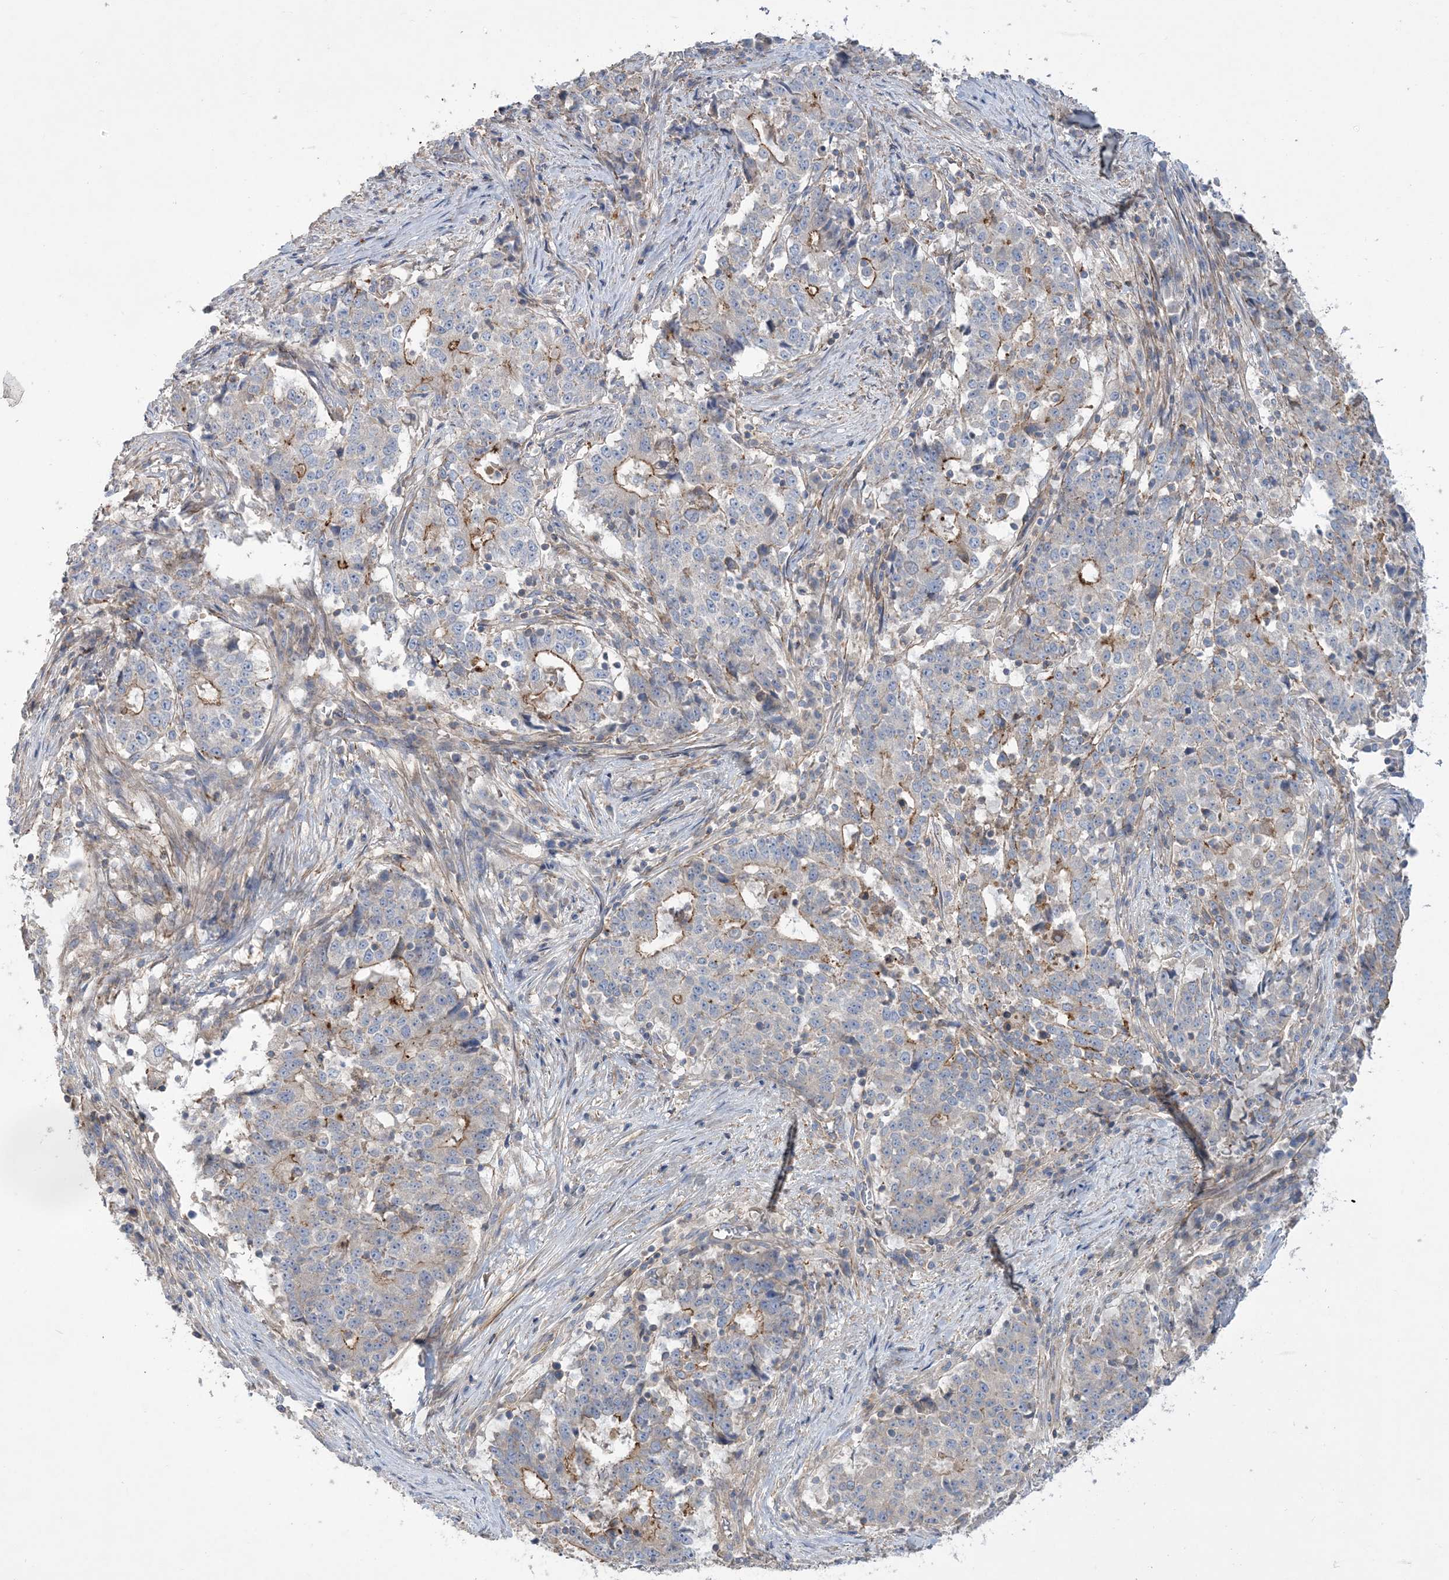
{"staining": {"intensity": "moderate", "quantity": "<25%", "location": "cytoplasmic/membranous"}, "tissue": "stomach cancer", "cell_type": "Tumor cells", "image_type": "cancer", "snomed": [{"axis": "morphology", "description": "Adenocarcinoma, NOS"}, {"axis": "topography", "description": "Stomach"}], "caption": "High-magnification brightfield microscopy of adenocarcinoma (stomach) stained with DAB (brown) and counterstained with hematoxylin (blue). tumor cells exhibit moderate cytoplasmic/membranous expression is identified in approximately<25% of cells. Using DAB (3,3'-diaminobenzidine) (brown) and hematoxylin (blue) stains, captured at high magnification using brightfield microscopy.", "gene": "PIGC", "patient": {"sex": "male", "age": 59}}